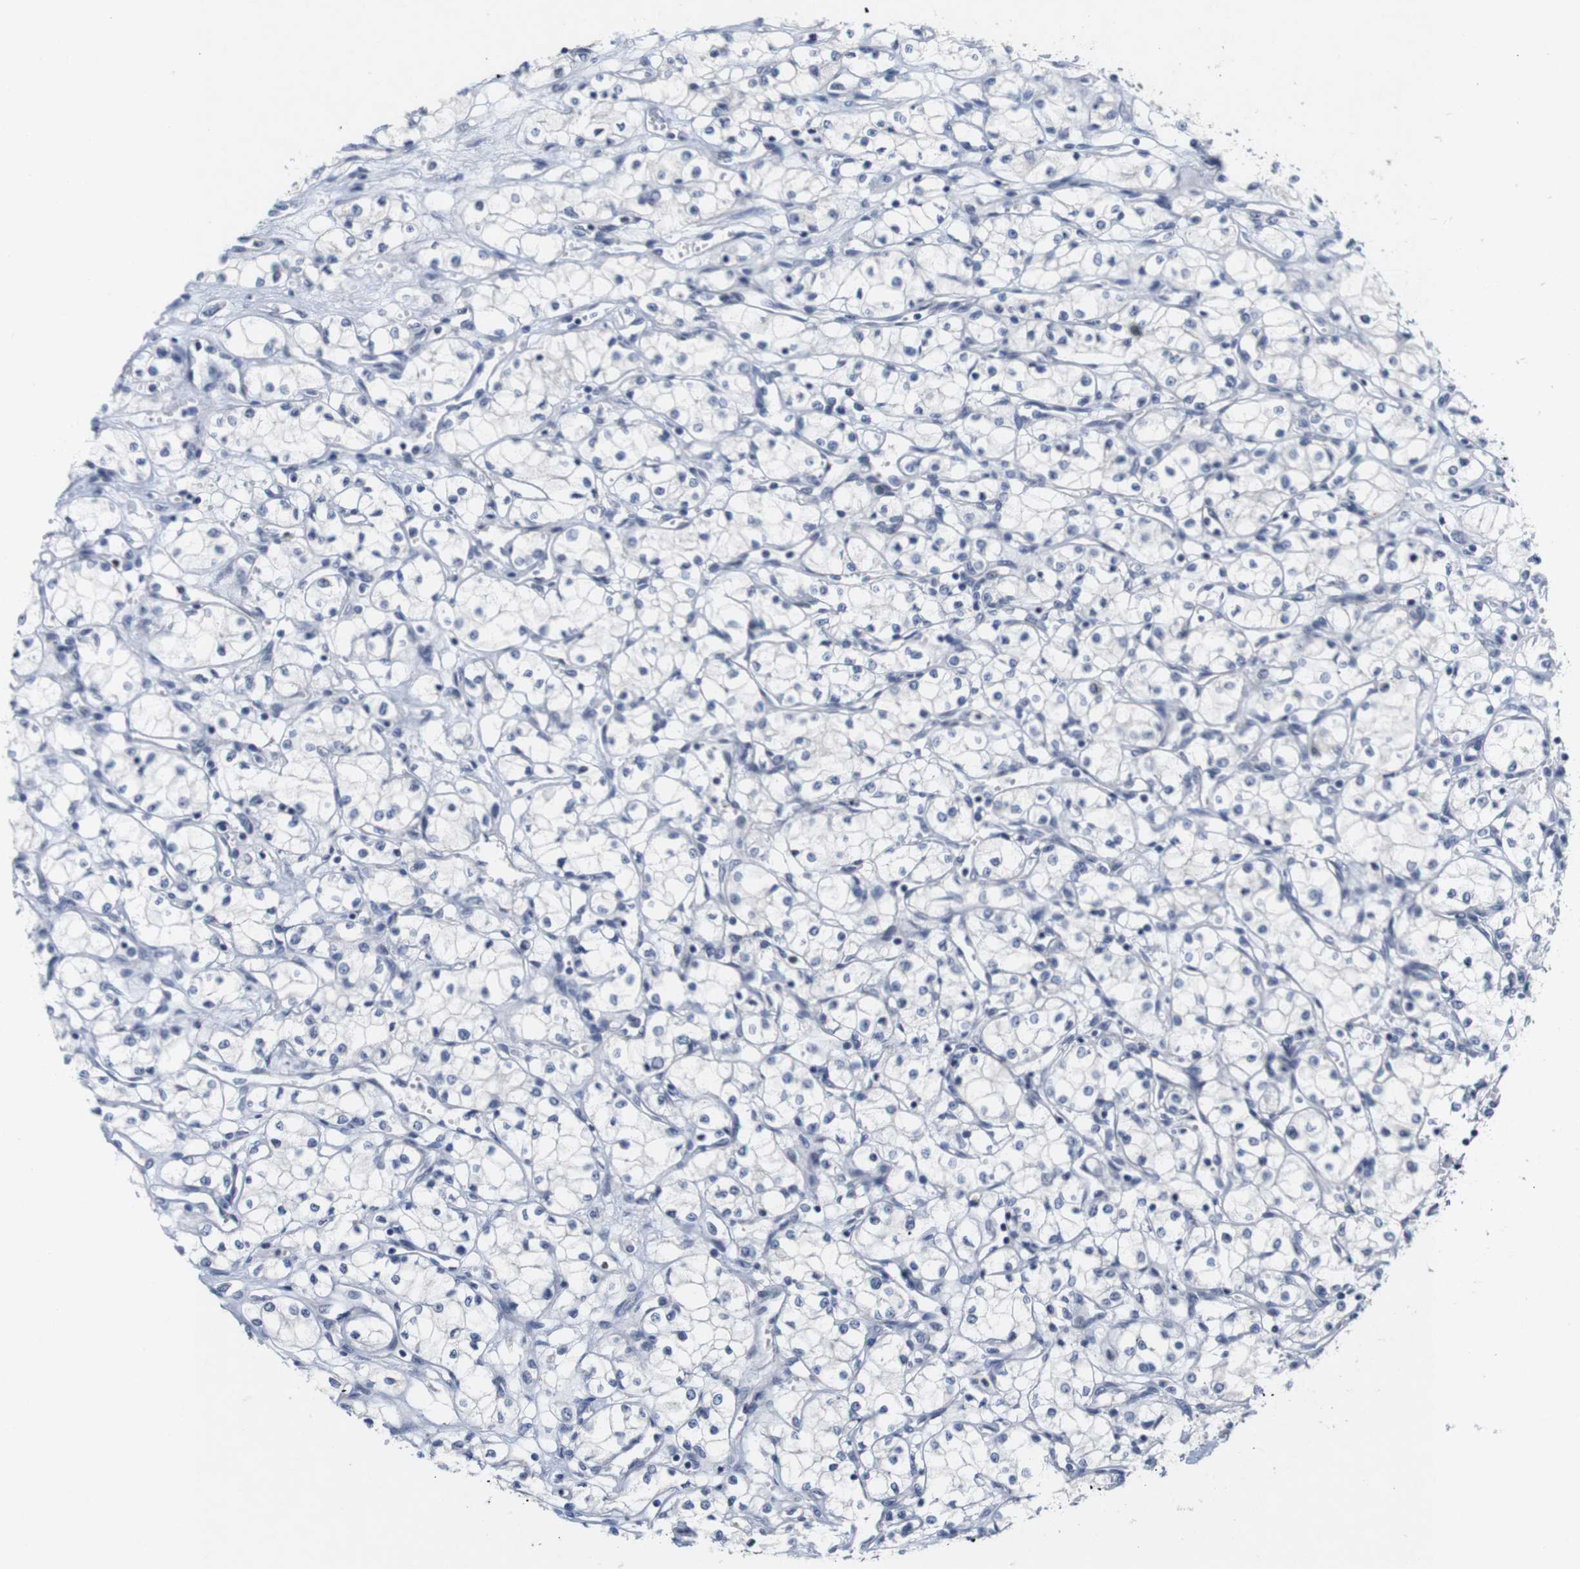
{"staining": {"intensity": "negative", "quantity": "none", "location": "none"}, "tissue": "renal cancer", "cell_type": "Tumor cells", "image_type": "cancer", "snomed": [{"axis": "morphology", "description": "Normal tissue, NOS"}, {"axis": "morphology", "description": "Adenocarcinoma, NOS"}, {"axis": "topography", "description": "Kidney"}], "caption": "Tumor cells are negative for brown protein staining in adenocarcinoma (renal).", "gene": "CYB561", "patient": {"sex": "male", "age": 59}}